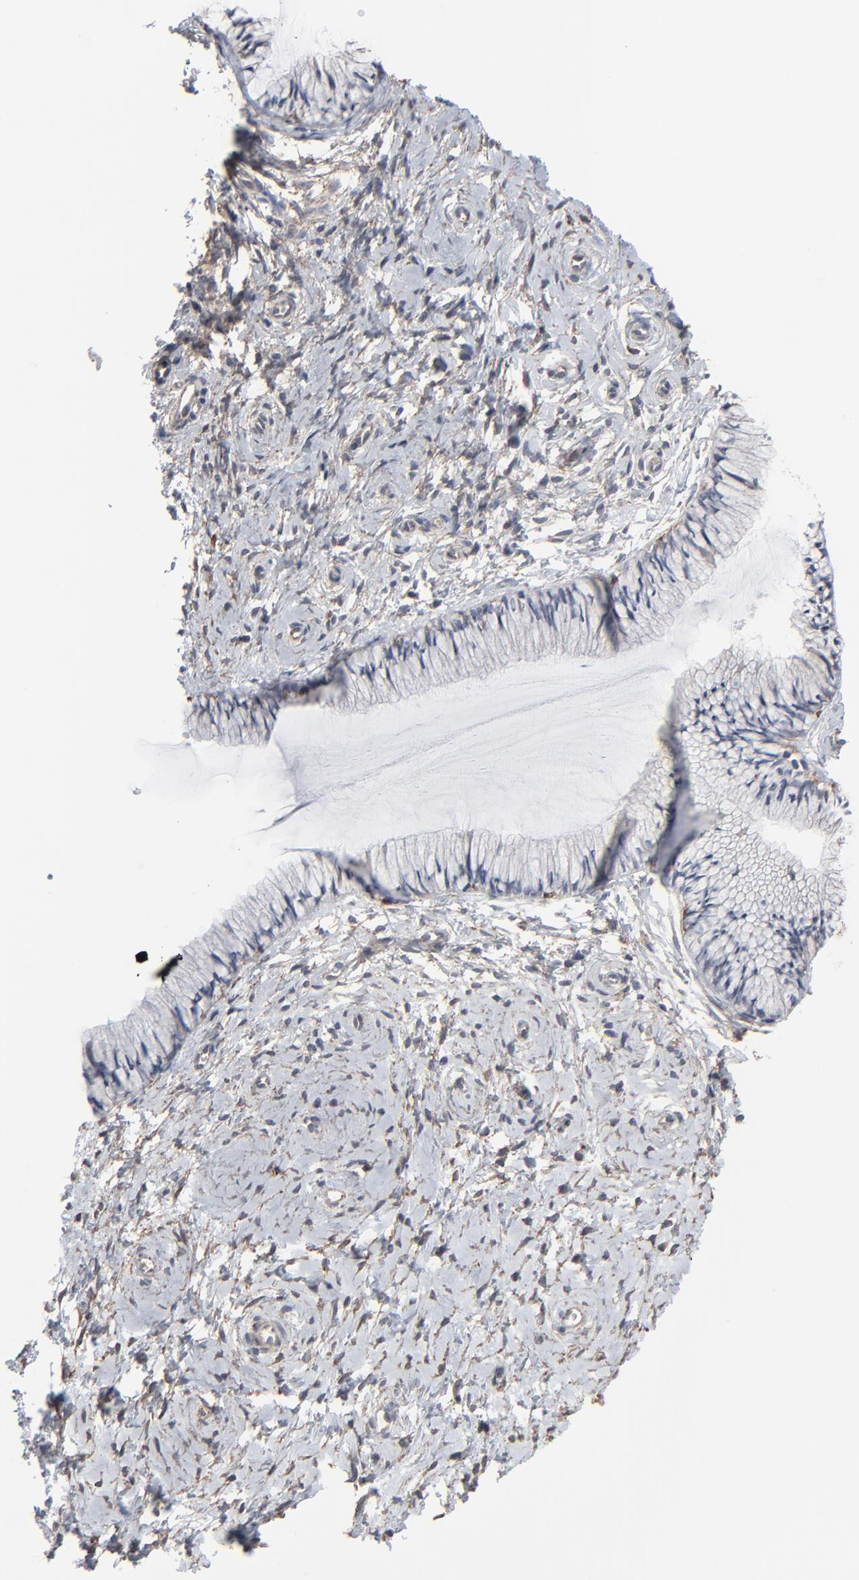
{"staining": {"intensity": "weak", "quantity": ">75%", "location": "cytoplasmic/membranous"}, "tissue": "cervix", "cell_type": "Glandular cells", "image_type": "normal", "snomed": [{"axis": "morphology", "description": "Normal tissue, NOS"}, {"axis": "topography", "description": "Cervix"}], "caption": "DAB (3,3'-diaminobenzidine) immunohistochemical staining of unremarkable cervix exhibits weak cytoplasmic/membranous protein positivity in about >75% of glandular cells. Ihc stains the protein in brown and the nuclei are stained blue.", "gene": "CTNND1", "patient": {"sex": "female", "age": 46}}